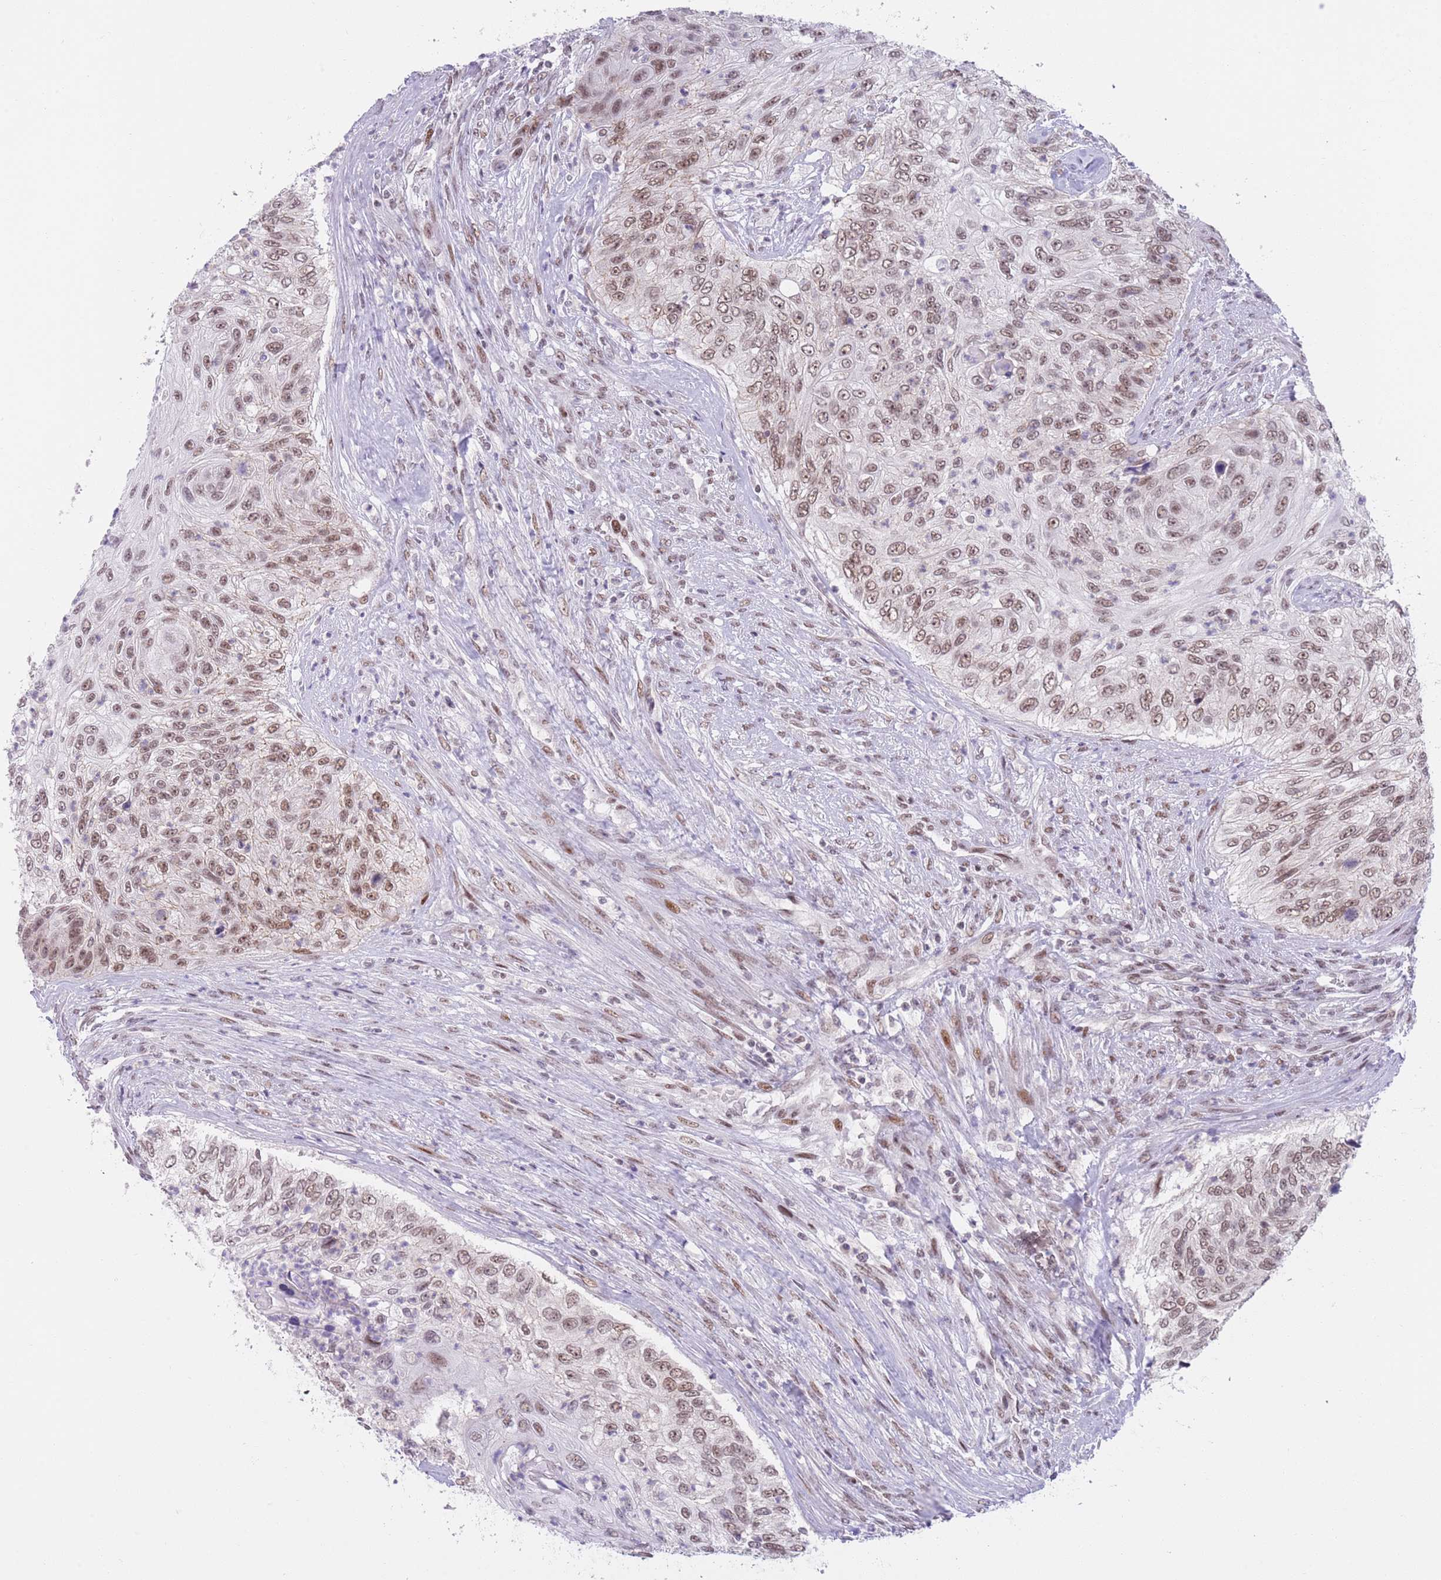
{"staining": {"intensity": "weak", "quantity": ">75%", "location": "nuclear"}, "tissue": "urothelial cancer", "cell_type": "Tumor cells", "image_type": "cancer", "snomed": [{"axis": "morphology", "description": "Urothelial carcinoma, High grade"}, {"axis": "topography", "description": "Urinary bladder"}], "caption": "Brown immunohistochemical staining in high-grade urothelial carcinoma displays weak nuclear staining in approximately >75% of tumor cells.", "gene": "RFX1", "patient": {"sex": "female", "age": 60}}